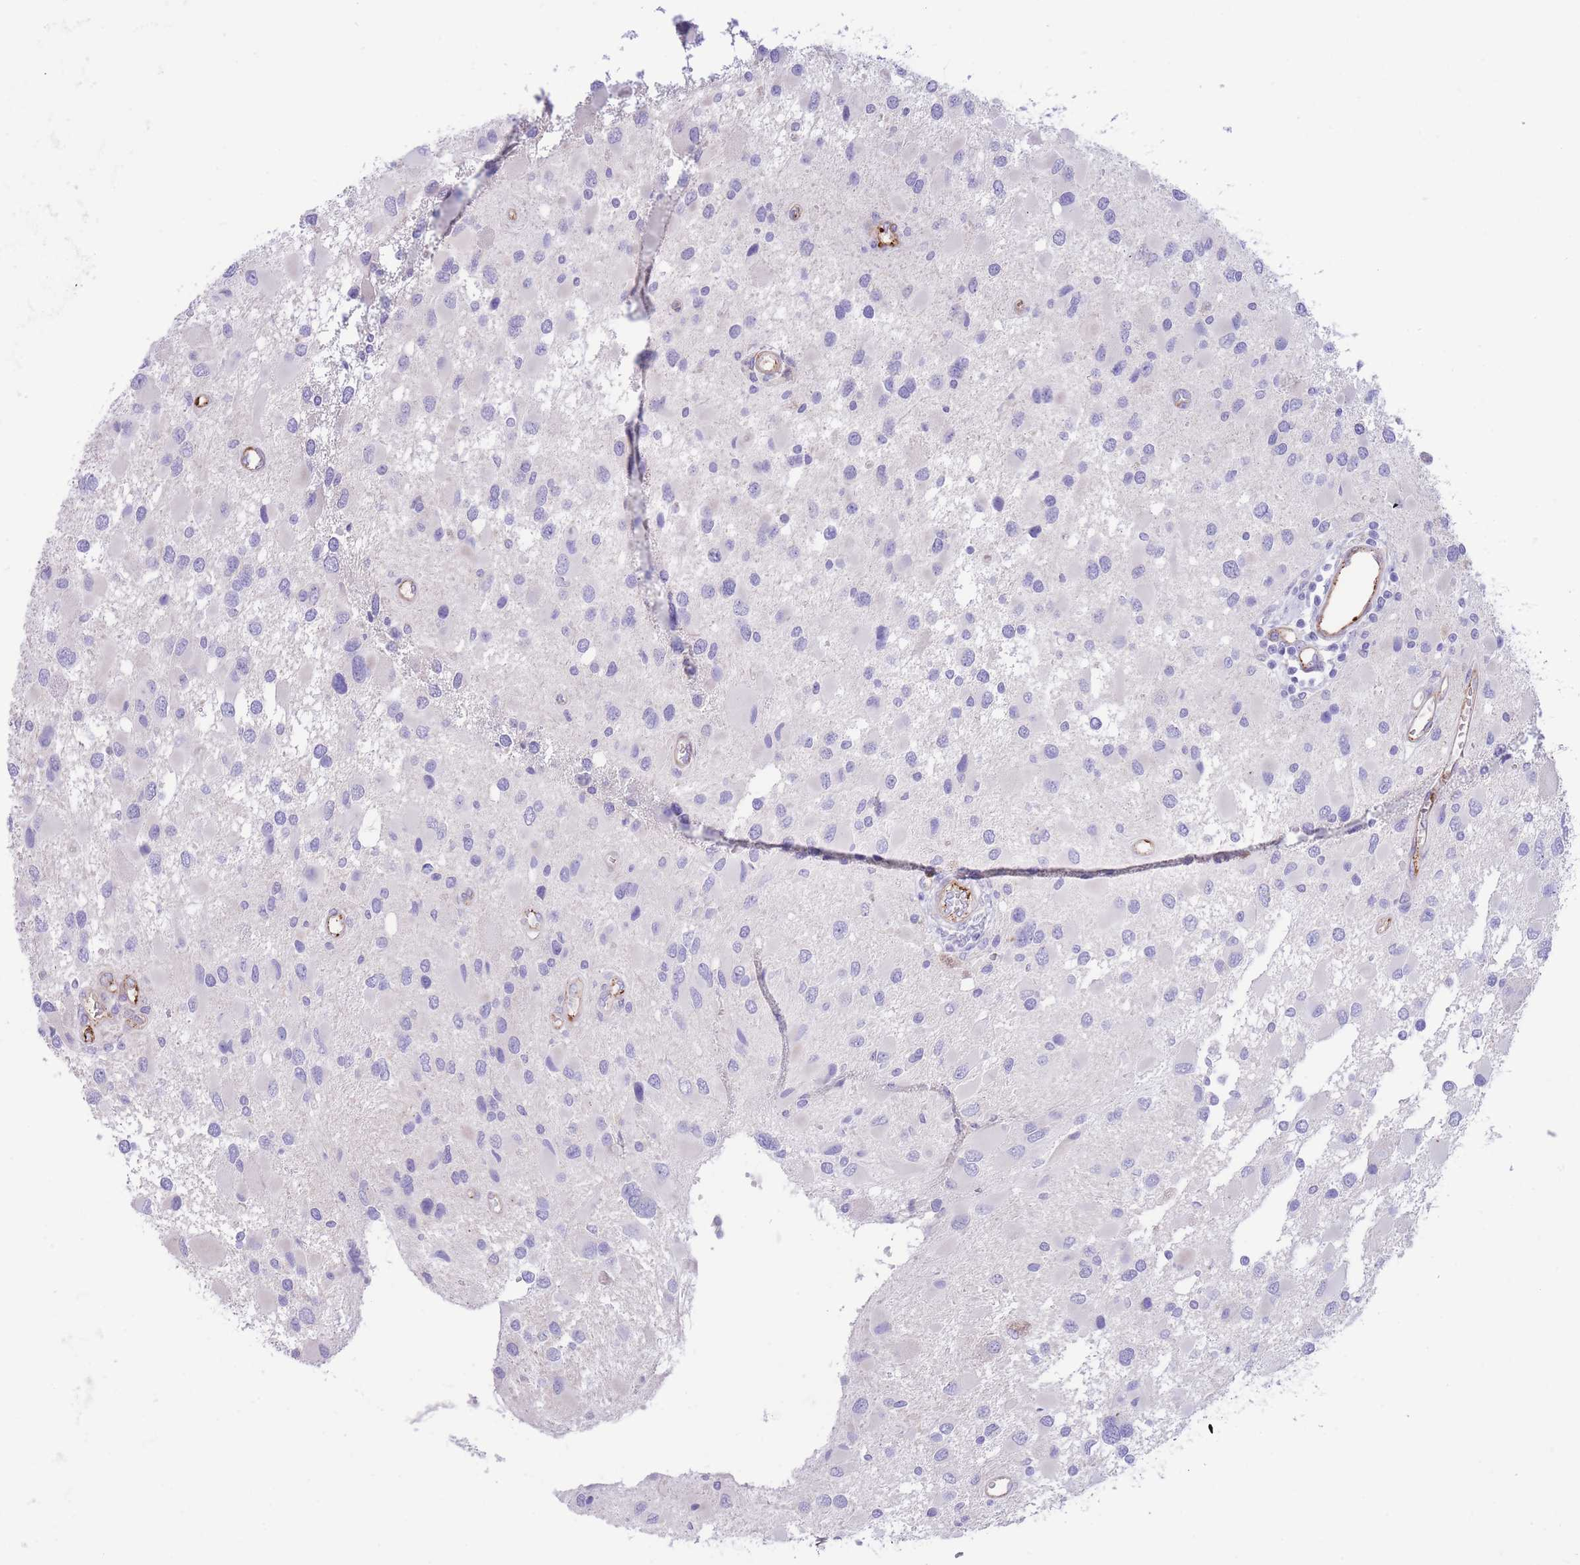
{"staining": {"intensity": "negative", "quantity": "none", "location": "none"}, "tissue": "glioma", "cell_type": "Tumor cells", "image_type": "cancer", "snomed": [{"axis": "morphology", "description": "Glioma, malignant, High grade"}, {"axis": "topography", "description": "Brain"}], "caption": "Immunohistochemical staining of glioma exhibits no significant expression in tumor cells. (Stains: DAB (3,3'-diaminobenzidine) IHC with hematoxylin counter stain, Microscopy: brightfield microscopy at high magnification).", "gene": "DET1", "patient": {"sex": "male", "age": 53}}